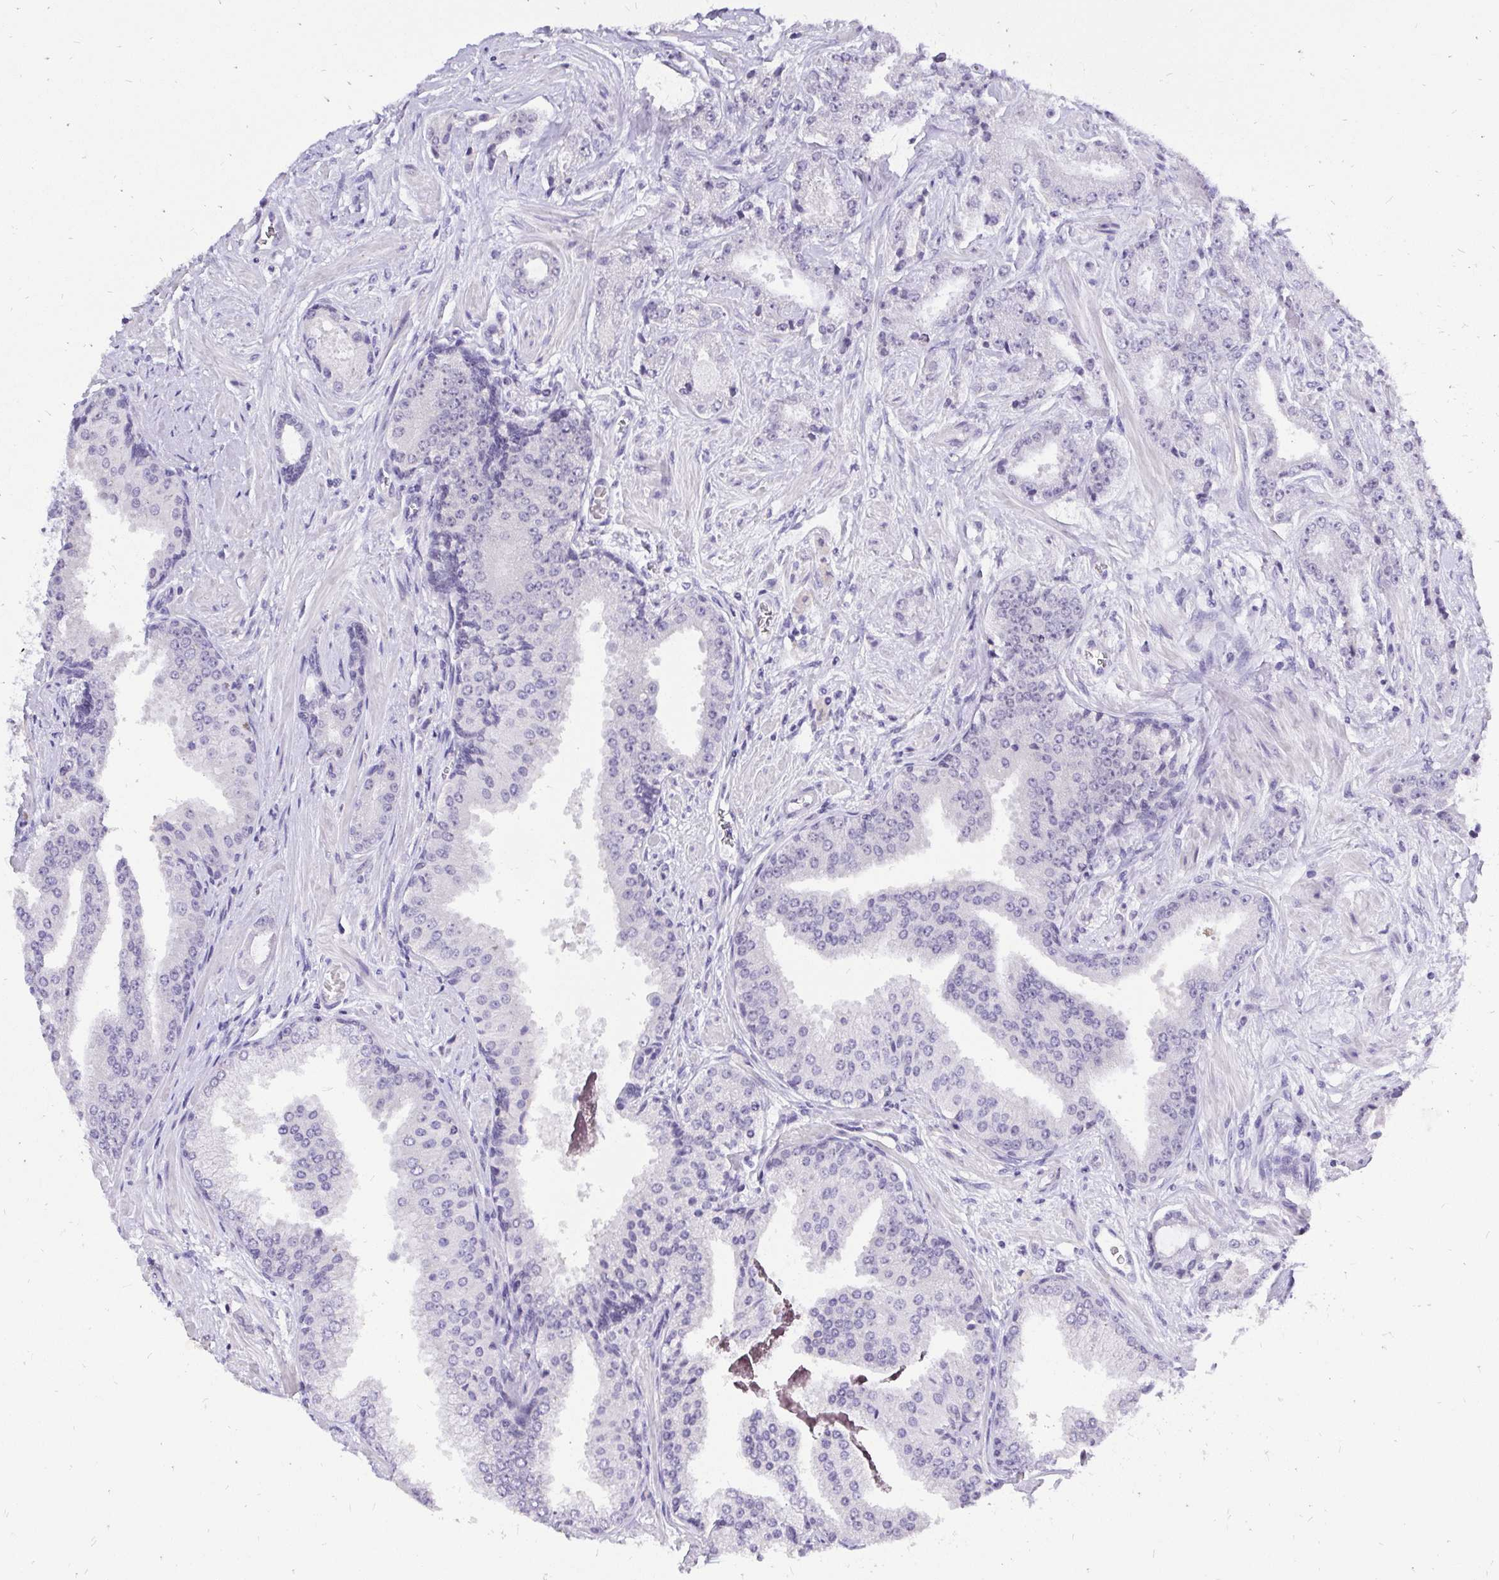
{"staining": {"intensity": "negative", "quantity": "none", "location": "none"}, "tissue": "prostate cancer", "cell_type": "Tumor cells", "image_type": "cancer", "snomed": [{"axis": "morphology", "description": "Adenocarcinoma, Low grade"}, {"axis": "topography", "description": "Prostate"}], "caption": "High power microscopy histopathology image of an IHC photomicrograph of low-grade adenocarcinoma (prostate), revealing no significant staining in tumor cells.", "gene": "ZNF860", "patient": {"sex": "male", "age": 55}}